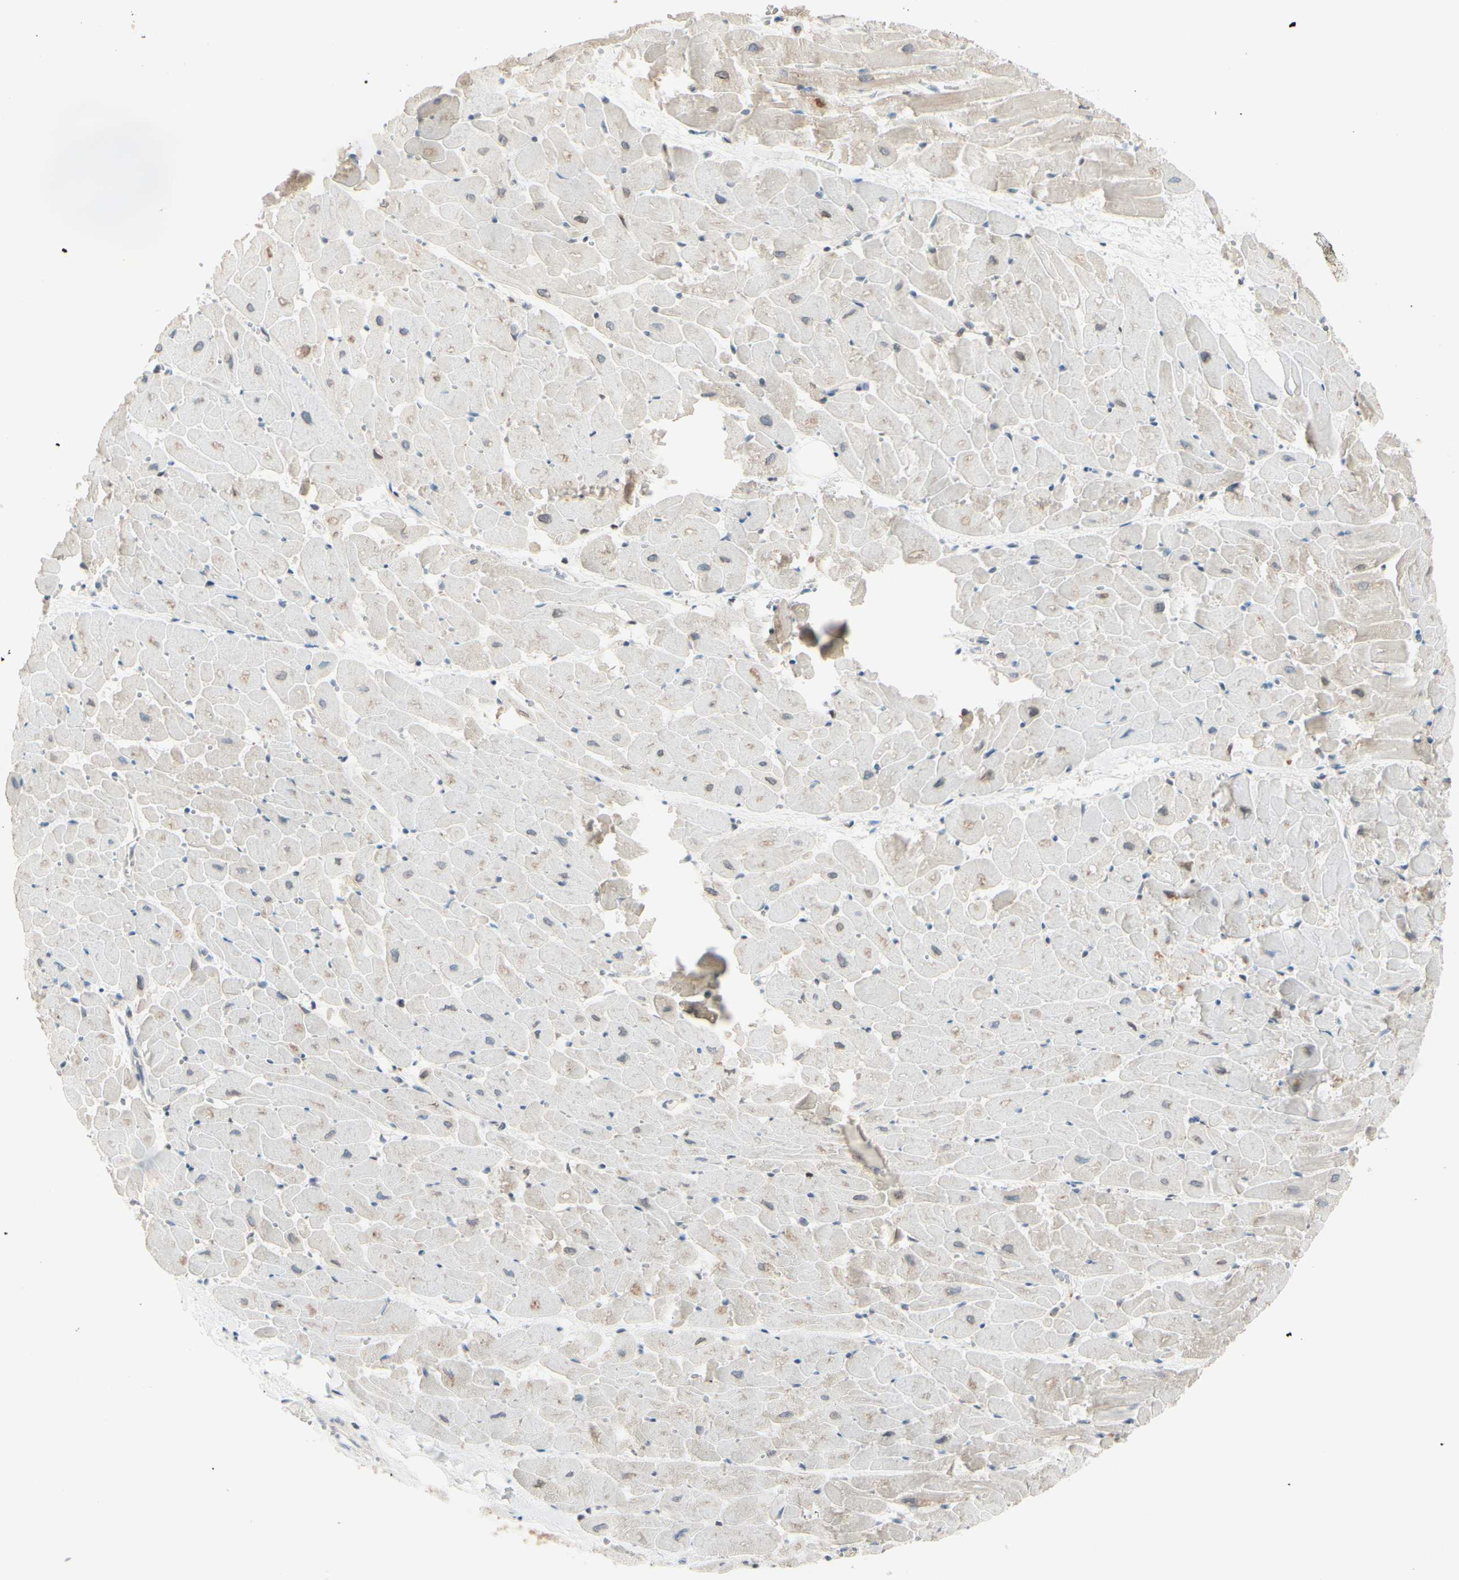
{"staining": {"intensity": "weak", "quantity": "<25%", "location": "cytoplasmic/membranous,nuclear"}, "tissue": "heart muscle", "cell_type": "Cardiomyocytes", "image_type": "normal", "snomed": [{"axis": "morphology", "description": "Normal tissue, NOS"}, {"axis": "topography", "description": "Heart"}], "caption": "The immunohistochemistry image has no significant expression in cardiomyocytes of heart muscle.", "gene": "PTTG1", "patient": {"sex": "female", "age": 19}}